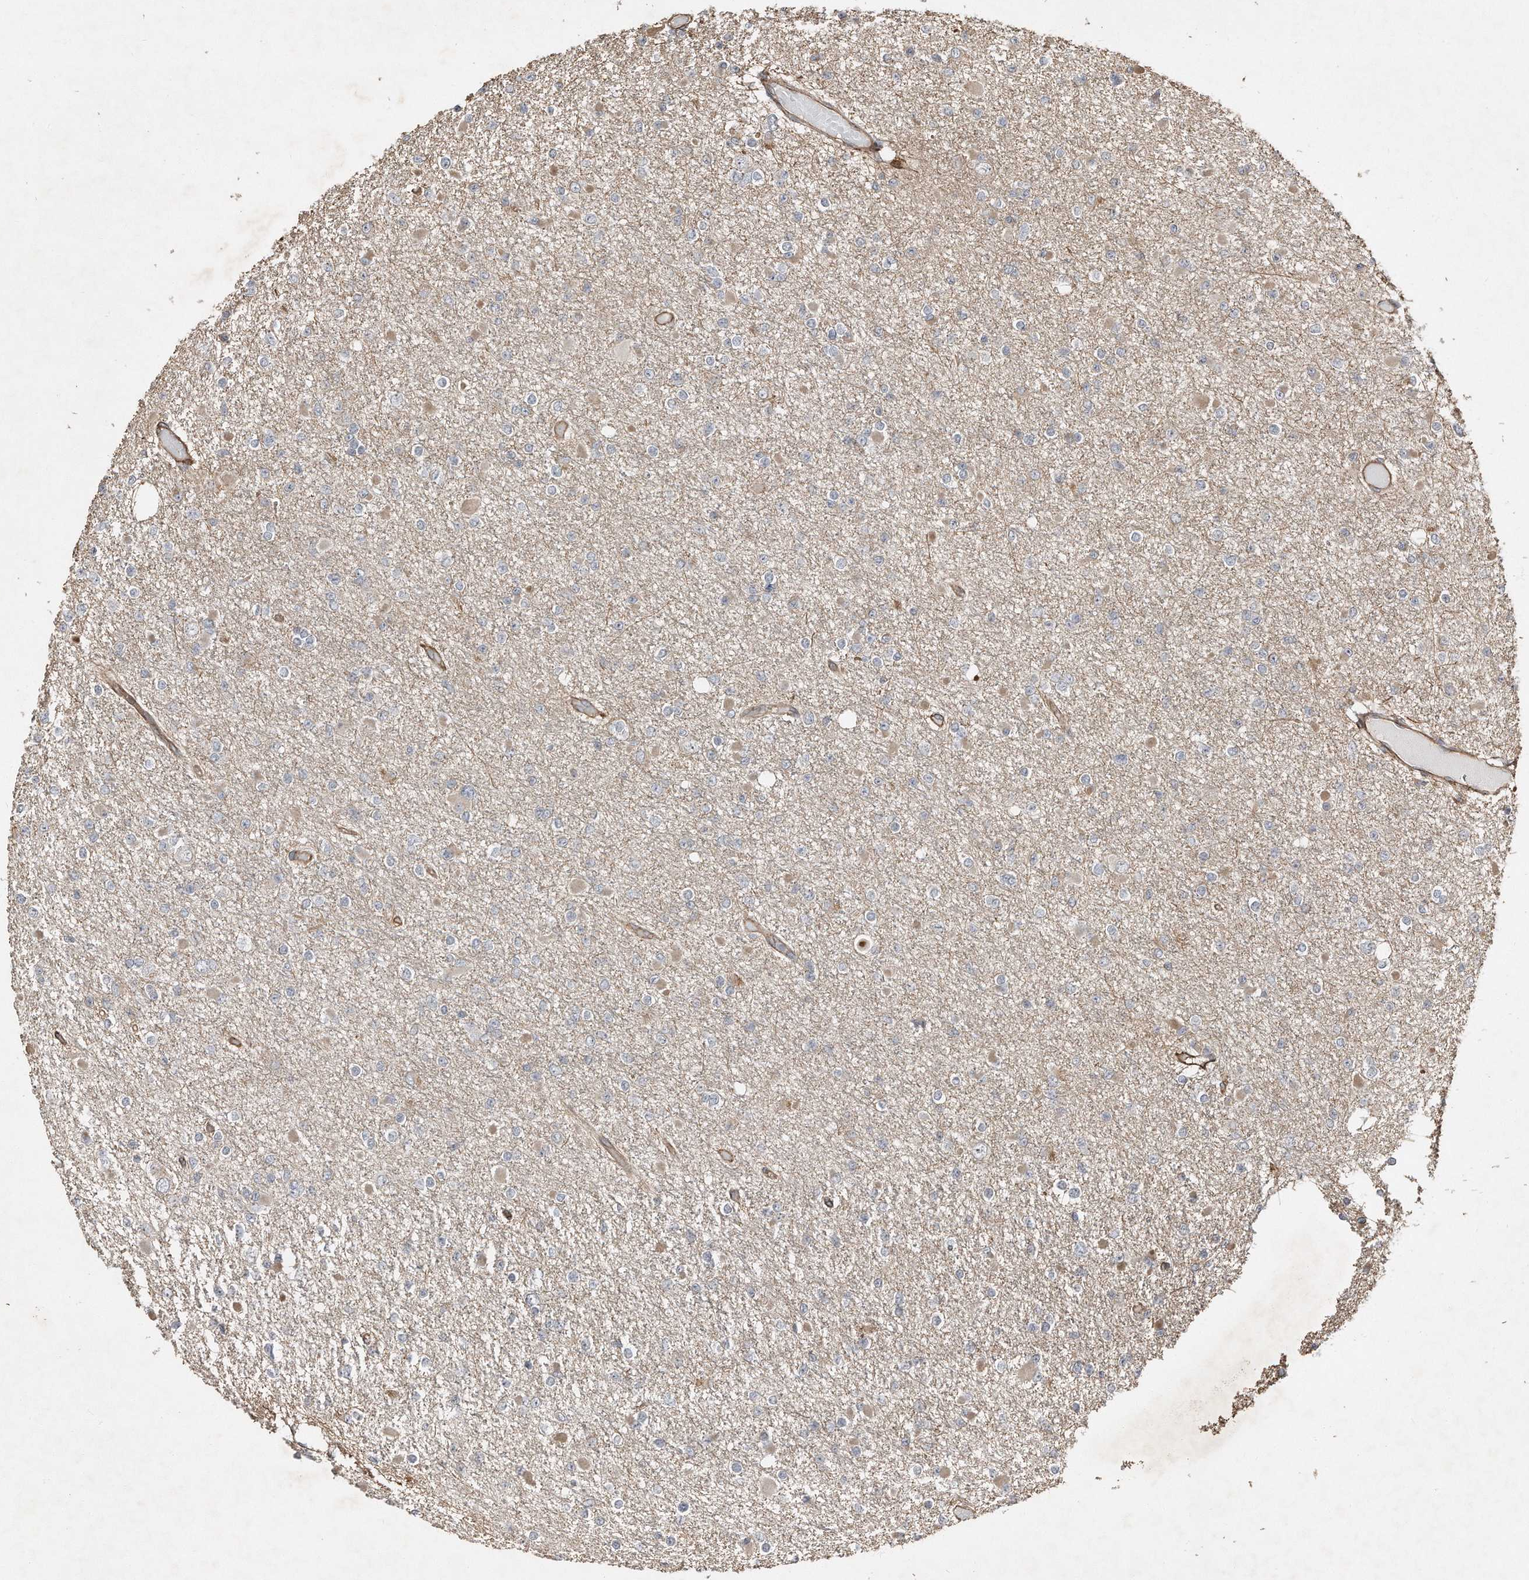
{"staining": {"intensity": "negative", "quantity": "none", "location": "none"}, "tissue": "glioma", "cell_type": "Tumor cells", "image_type": "cancer", "snomed": [{"axis": "morphology", "description": "Glioma, malignant, Low grade"}, {"axis": "topography", "description": "Brain"}], "caption": "DAB immunohistochemical staining of human malignant glioma (low-grade) exhibits no significant staining in tumor cells.", "gene": "SNAP47", "patient": {"sex": "female", "age": 22}}